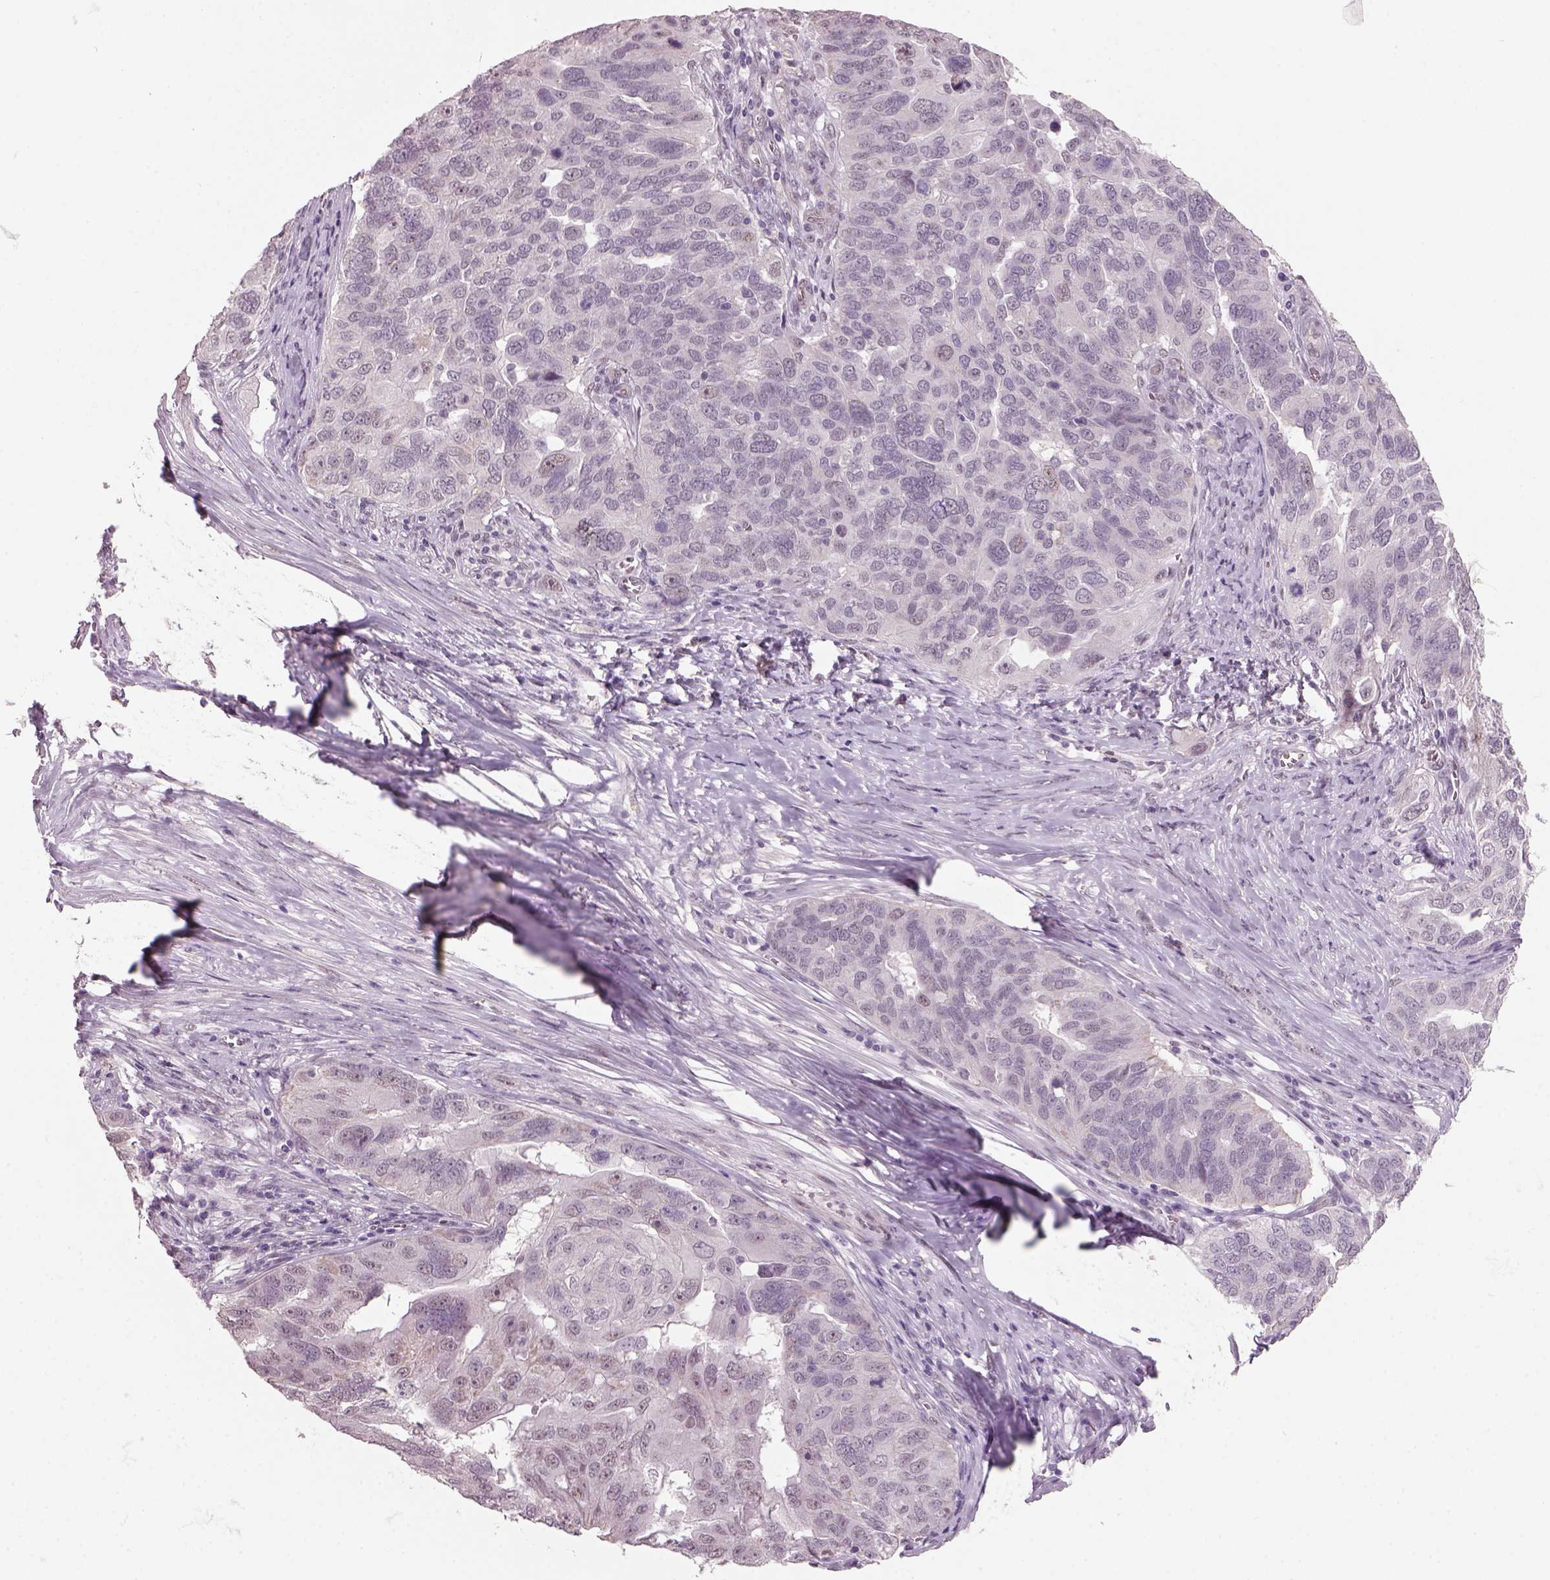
{"staining": {"intensity": "negative", "quantity": "none", "location": "none"}, "tissue": "ovarian cancer", "cell_type": "Tumor cells", "image_type": "cancer", "snomed": [{"axis": "morphology", "description": "Carcinoma, endometroid"}, {"axis": "topography", "description": "Soft tissue"}, {"axis": "topography", "description": "Ovary"}], "caption": "Tumor cells show no significant staining in ovarian cancer. (Immunohistochemistry, brightfield microscopy, high magnification).", "gene": "NAT8", "patient": {"sex": "female", "age": 52}}